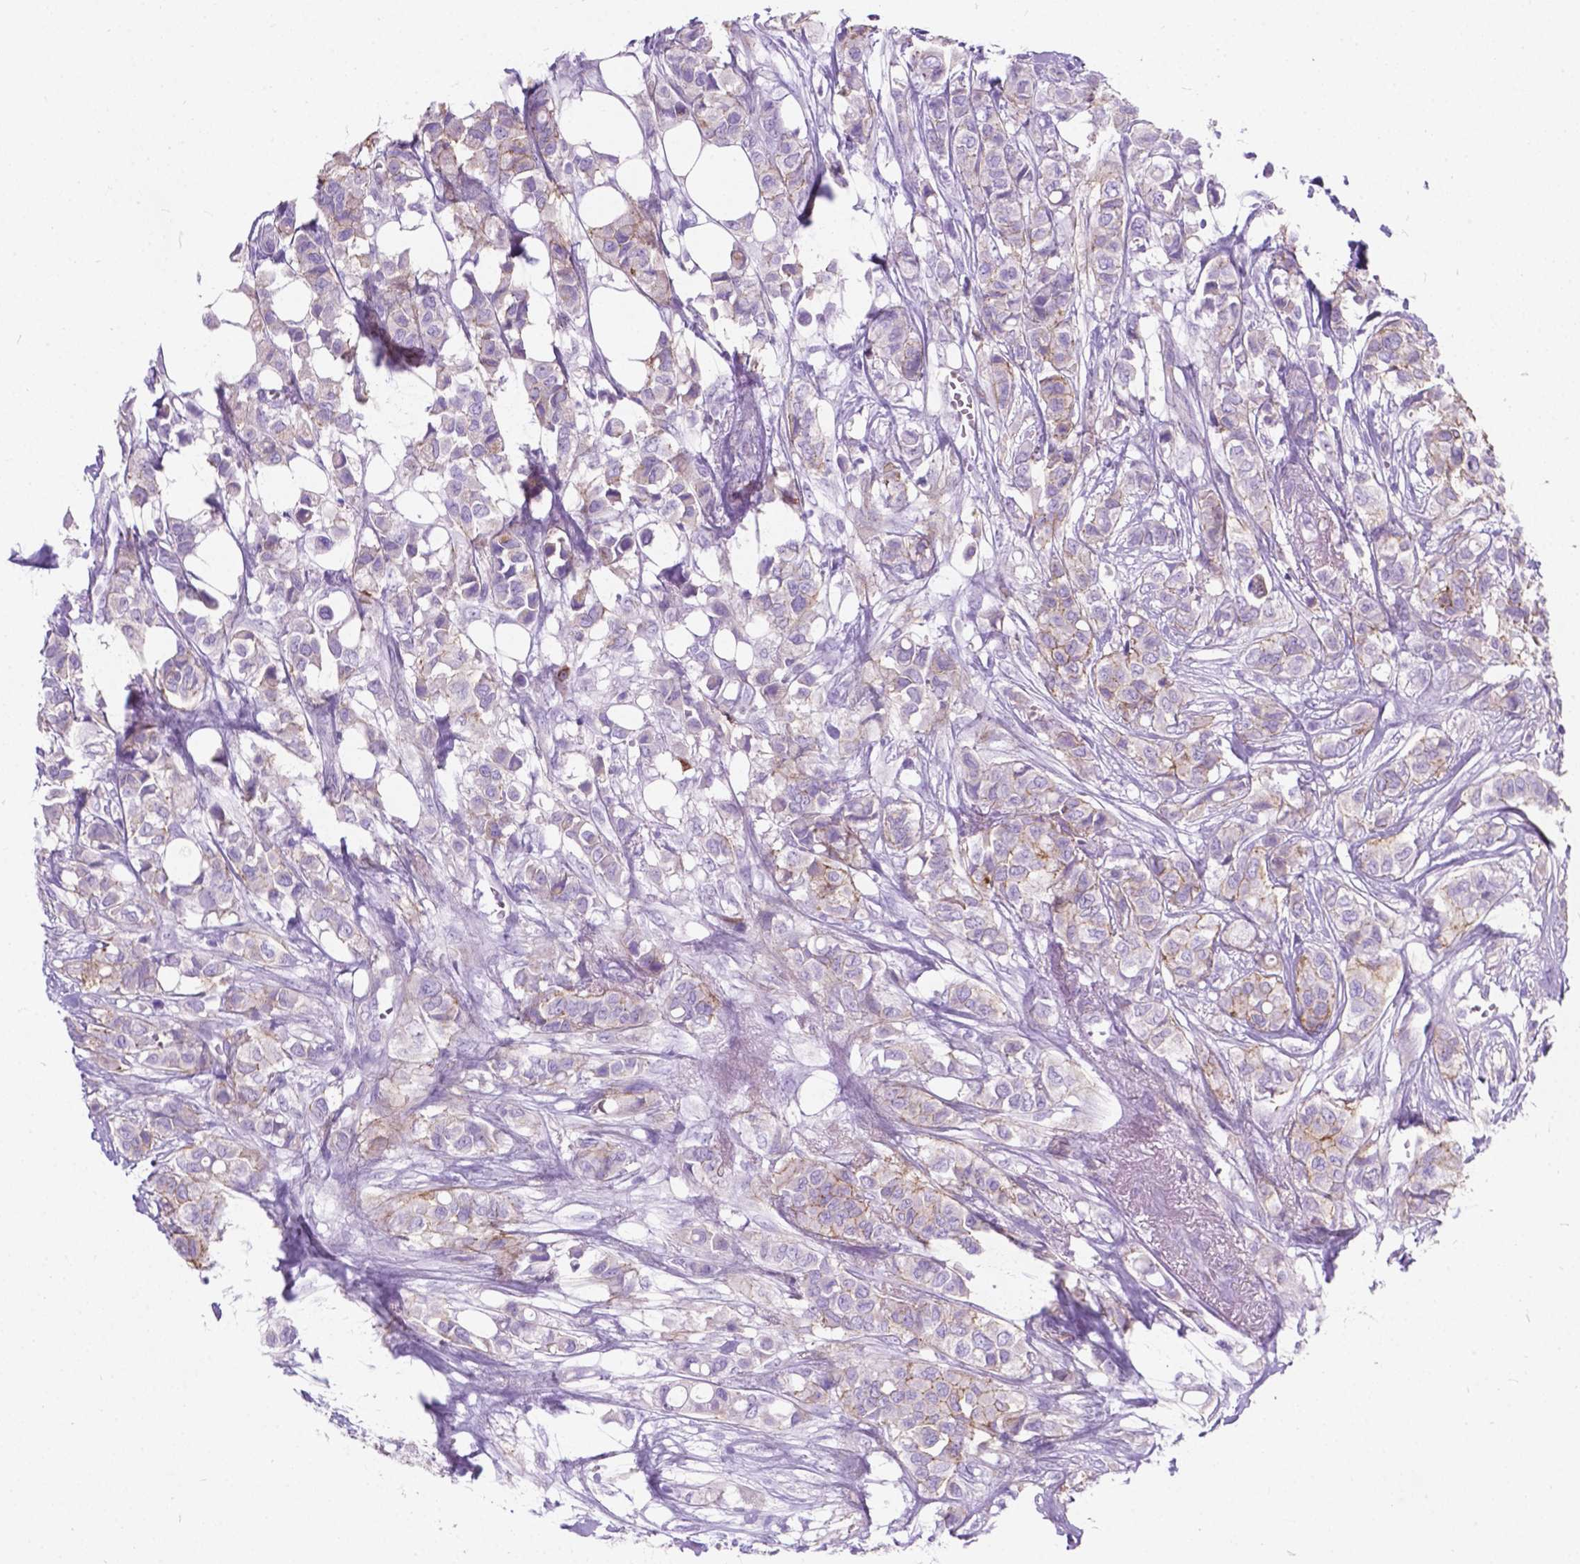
{"staining": {"intensity": "weak", "quantity": "<25%", "location": "cytoplasmic/membranous"}, "tissue": "breast cancer", "cell_type": "Tumor cells", "image_type": "cancer", "snomed": [{"axis": "morphology", "description": "Duct carcinoma"}, {"axis": "topography", "description": "Breast"}], "caption": "This is an immunohistochemistry histopathology image of breast cancer (intraductal carcinoma). There is no positivity in tumor cells.", "gene": "KIAA0040", "patient": {"sex": "female", "age": 85}}